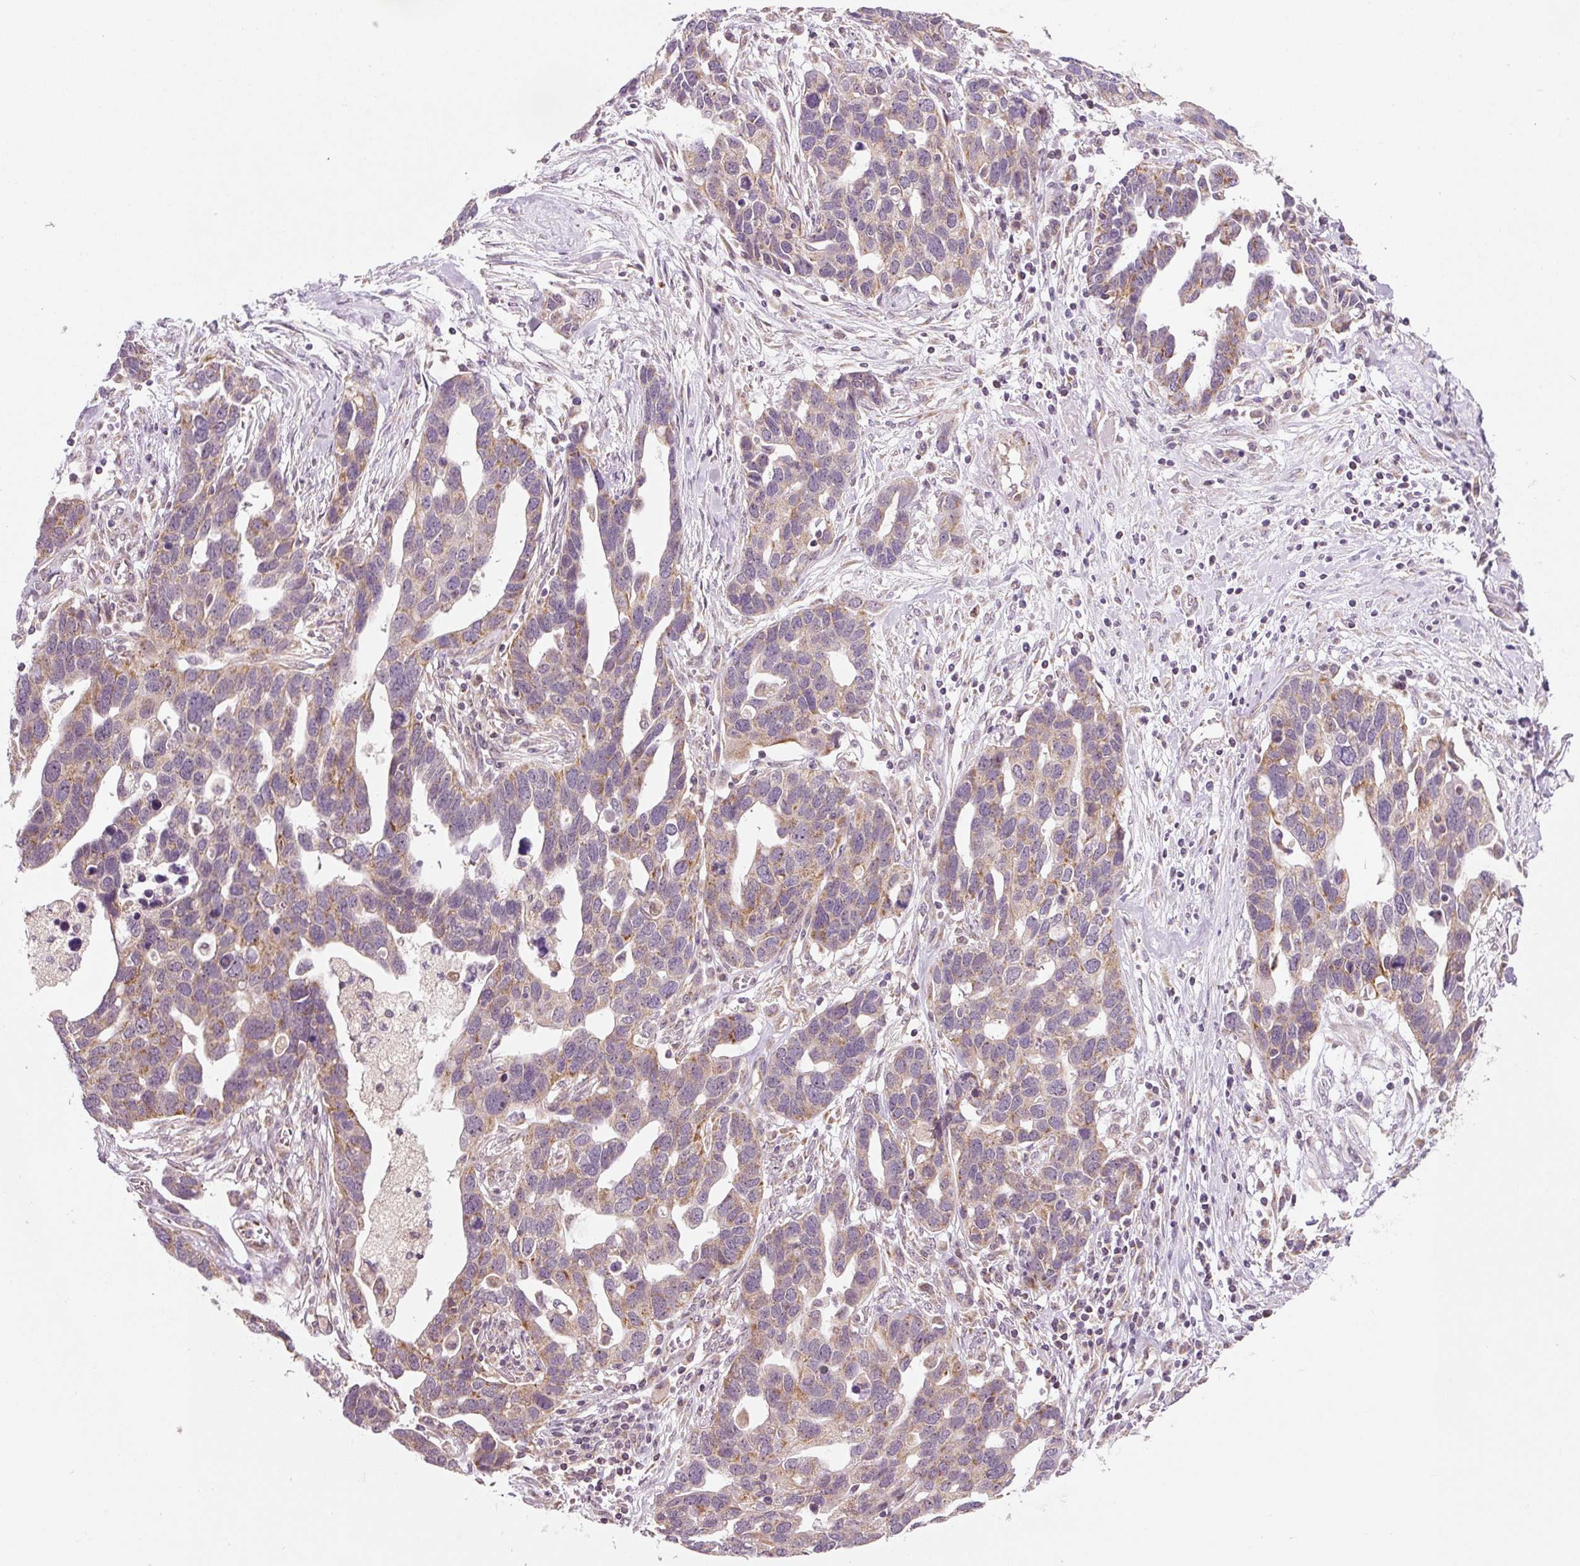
{"staining": {"intensity": "weak", "quantity": ">75%", "location": "cytoplasmic/membranous"}, "tissue": "ovarian cancer", "cell_type": "Tumor cells", "image_type": "cancer", "snomed": [{"axis": "morphology", "description": "Cystadenocarcinoma, serous, NOS"}, {"axis": "topography", "description": "Ovary"}], "caption": "Immunohistochemistry (DAB (3,3'-diaminobenzidine)) staining of ovarian cancer (serous cystadenocarcinoma) reveals weak cytoplasmic/membranous protein staining in about >75% of tumor cells.", "gene": "FAM78B", "patient": {"sex": "female", "age": 54}}